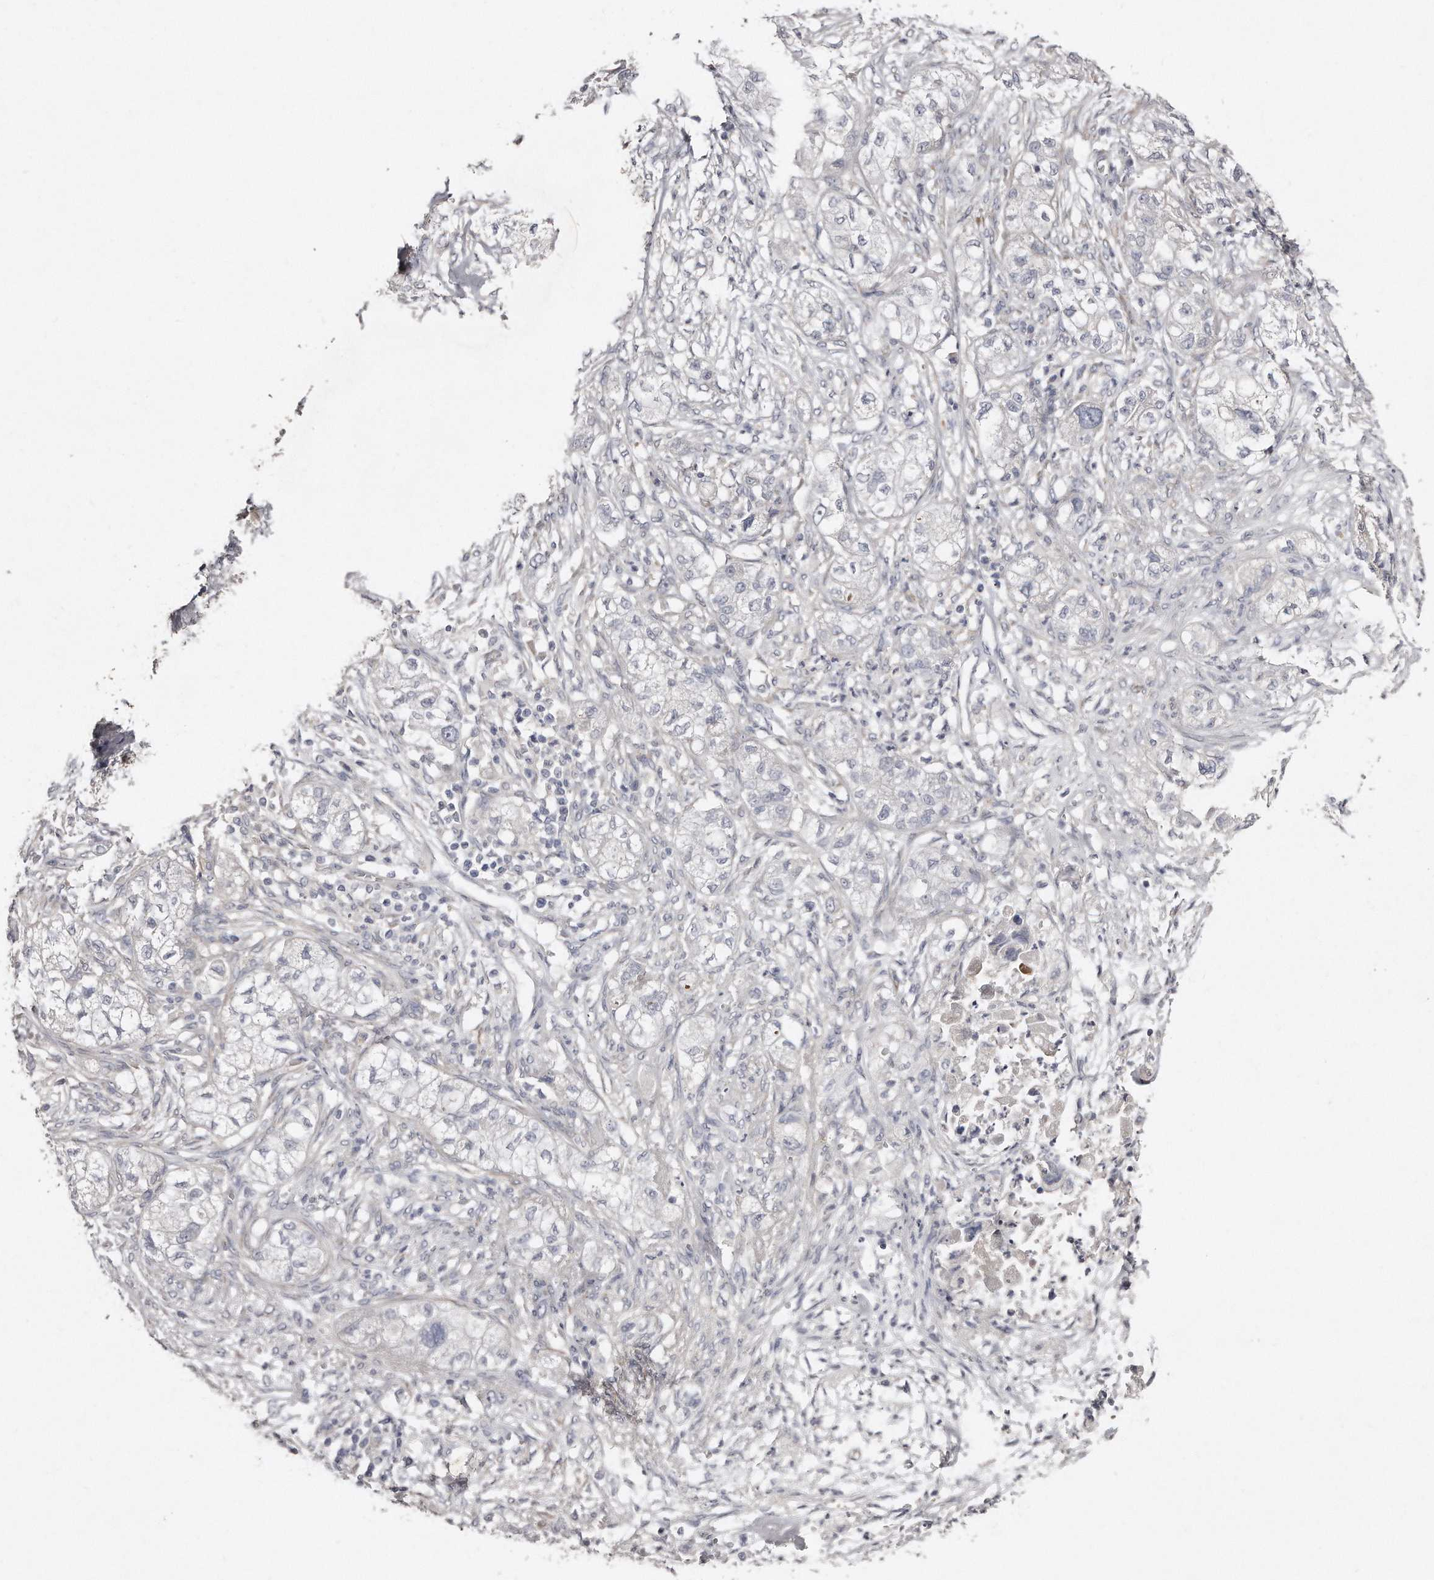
{"staining": {"intensity": "negative", "quantity": "none", "location": "none"}, "tissue": "pancreatic cancer", "cell_type": "Tumor cells", "image_type": "cancer", "snomed": [{"axis": "morphology", "description": "Adenocarcinoma, NOS"}, {"axis": "topography", "description": "Pancreas"}], "caption": "High power microscopy photomicrograph of an IHC photomicrograph of pancreatic cancer (adenocarcinoma), revealing no significant positivity in tumor cells. The staining was performed using DAB to visualize the protein expression in brown, while the nuclei were stained in blue with hematoxylin (Magnification: 20x).", "gene": "LMOD1", "patient": {"sex": "female", "age": 78}}